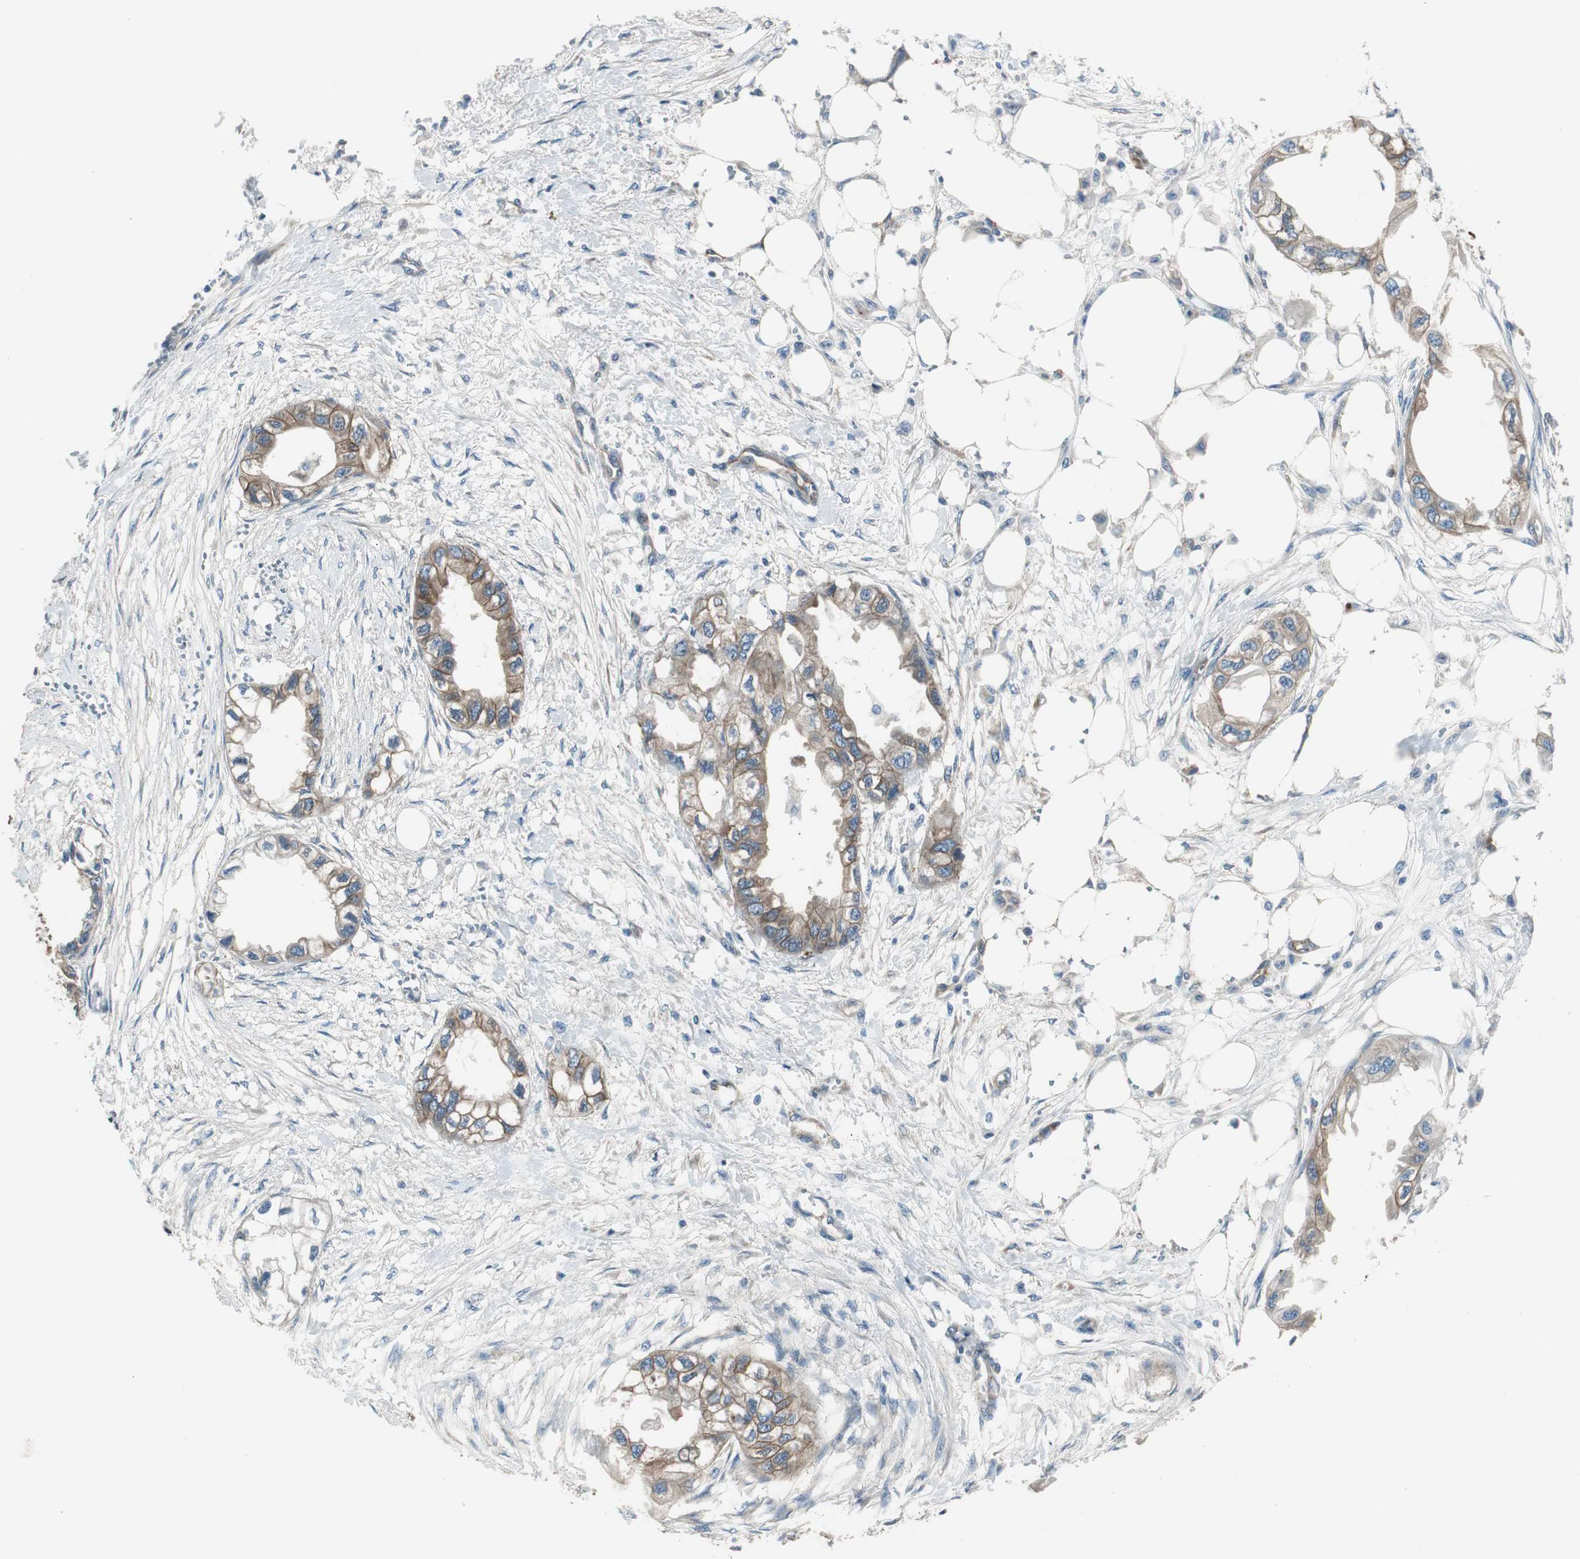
{"staining": {"intensity": "moderate", "quantity": ">75%", "location": "cytoplasmic/membranous"}, "tissue": "endometrial cancer", "cell_type": "Tumor cells", "image_type": "cancer", "snomed": [{"axis": "morphology", "description": "Adenocarcinoma, NOS"}, {"axis": "topography", "description": "Endometrium"}], "caption": "Immunohistochemistry (IHC) of human adenocarcinoma (endometrial) displays medium levels of moderate cytoplasmic/membranous positivity in approximately >75% of tumor cells. (Brightfield microscopy of DAB IHC at high magnification).", "gene": "STXBP4", "patient": {"sex": "female", "age": 67}}